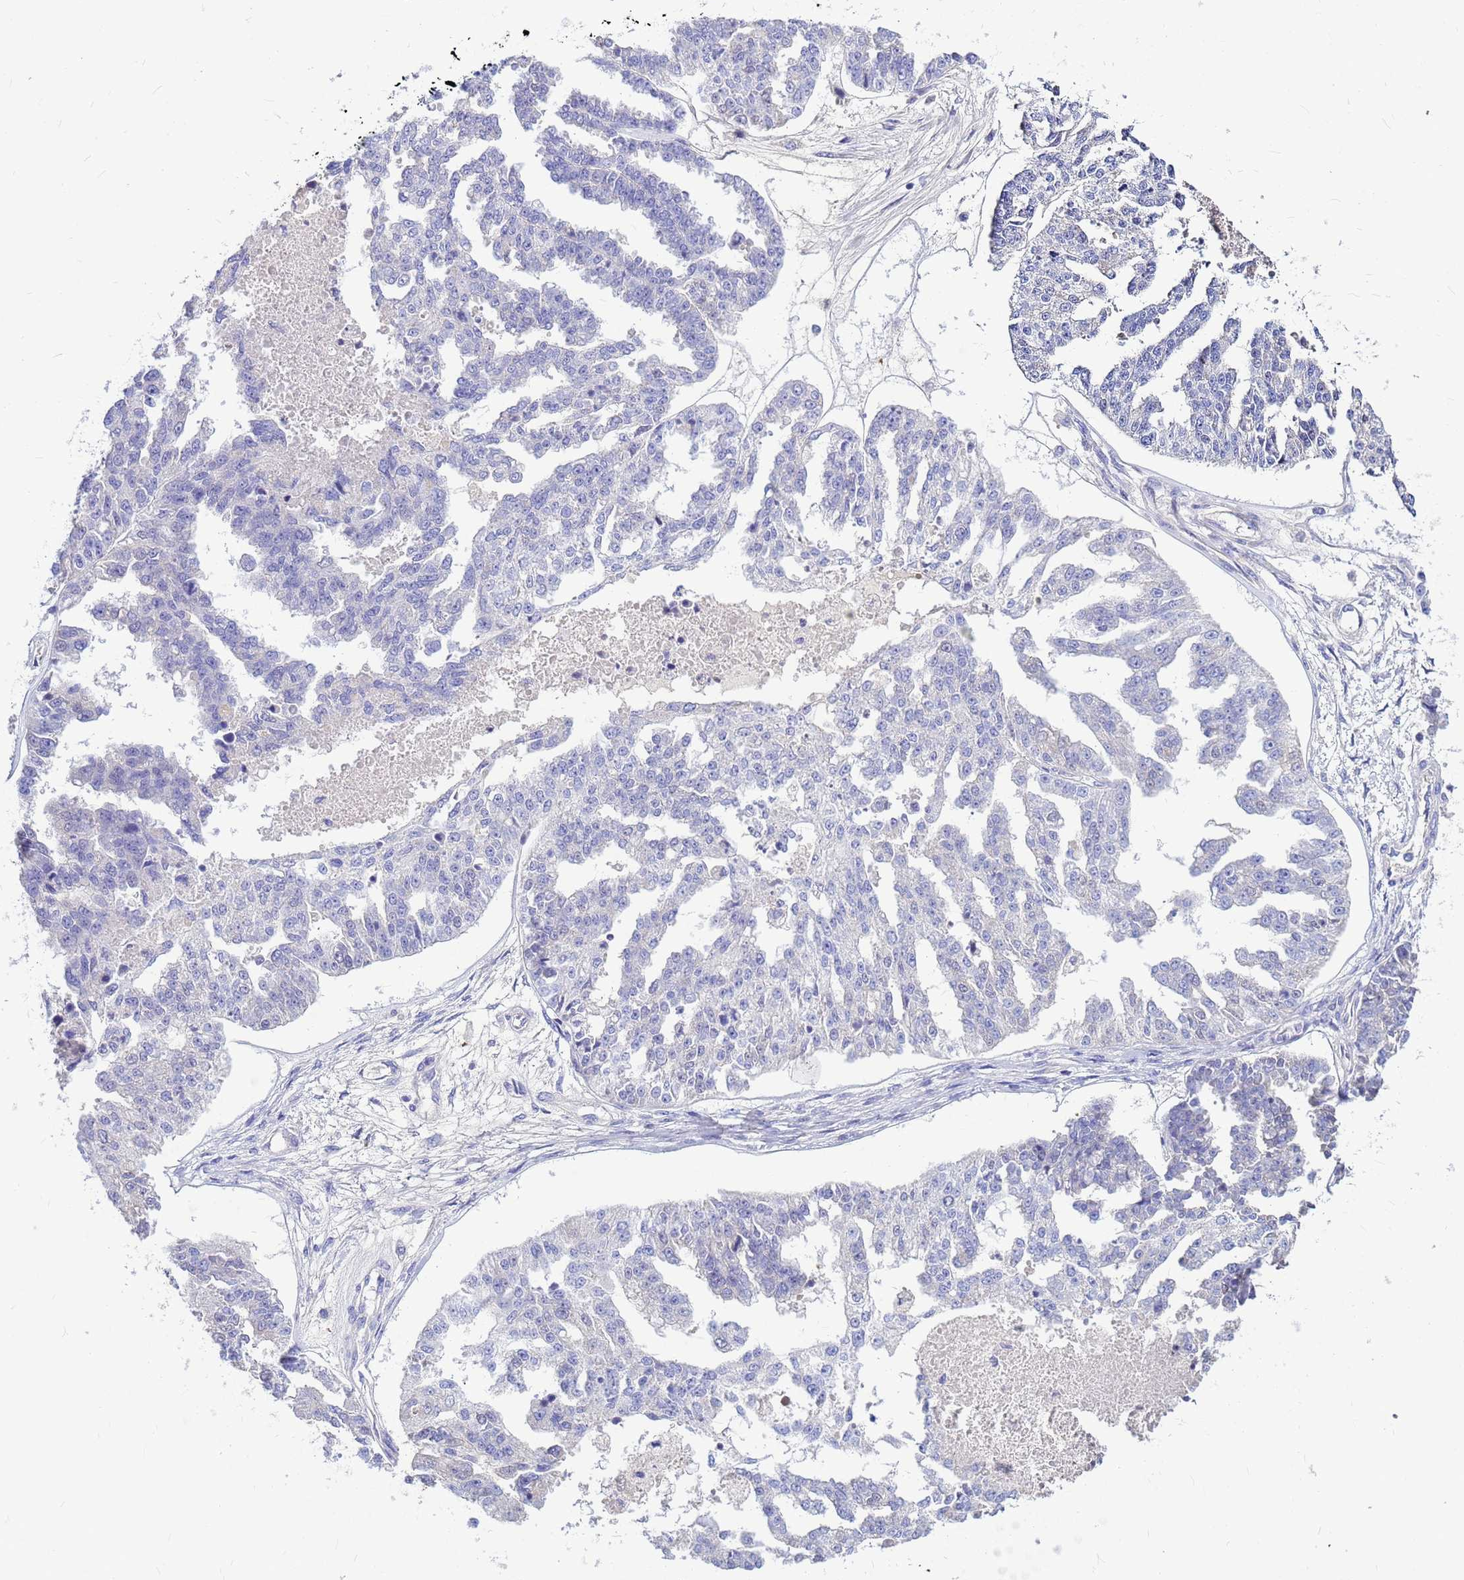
{"staining": {"intensity": "negative", "quantity": "none", "location": "none"}, "tissue": "ovarian cancer", "cell_type": "Tumor cells", "image_type": "cancer", "snomed": [{"axis": "morphology", "description": "Cystadenocarcinoma, serous, NOS"}, {"axis": "topography", "description": "Ovary"}], "caption": "A histopathology image of human ovarian serous cystadenocarcinoma is negative for staining in tumor cells.", "gene": "DPRX", "patient": {"sex": "female", "age": 58}}